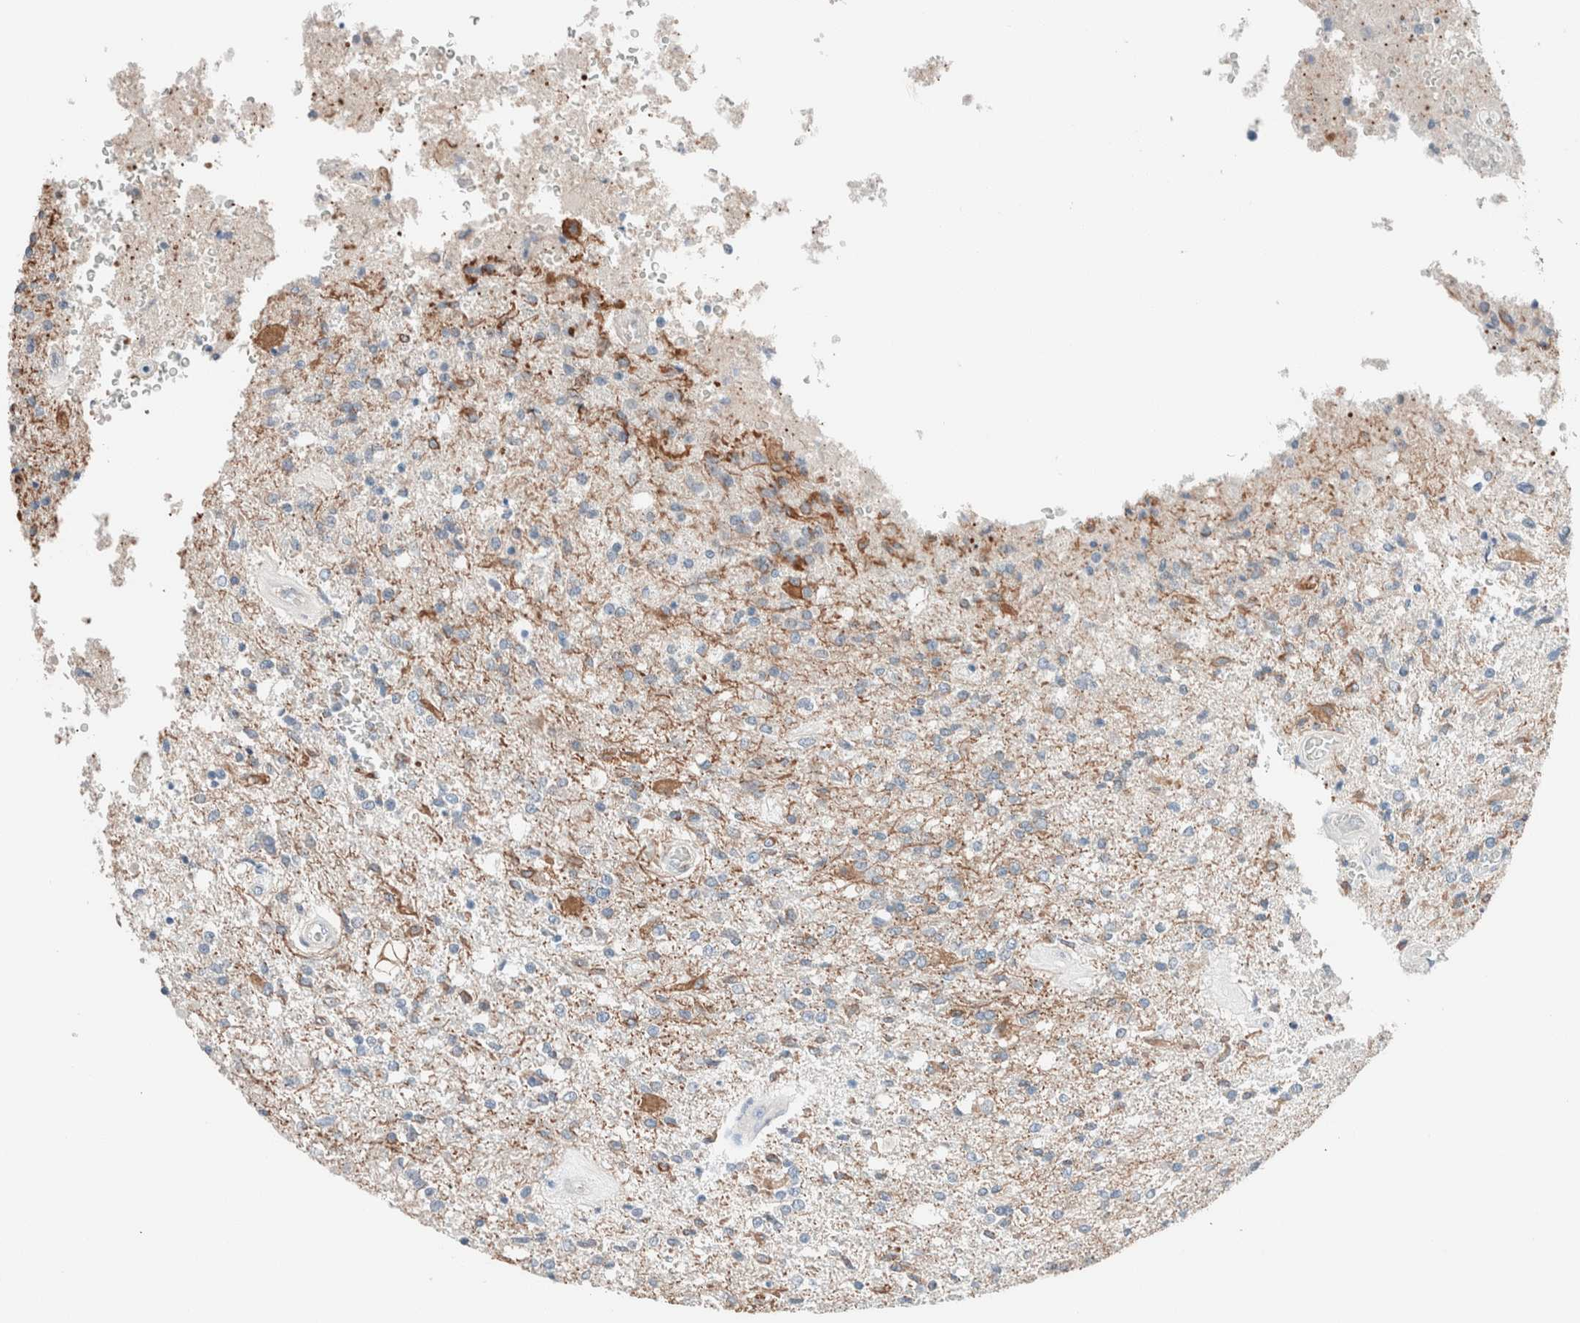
{"staining": {"intensity": "moderate", "quantity": "<25%", "location": "cytoplasmic/membranous"}, "tissue": "glioma", "cell_type": "Tumor cells", "image_type": "cancer", "snomed": [{"axis": "morphology", "description": "Normal tissue, NOS"}, {"axis": "morphology", "description": "Glioma, malignant, High grade"}, {"axis": "topography", "description": "Cerebral cortex"}], "caption": "Malignant glioma (high-grade) stained for a protein (brown) exhibits moderate cytoplasmic/membranous positive staining in approximately <25% of tumor cells.", "gene": "CASC3", "patient": {"sex": "male", "age": 77}}